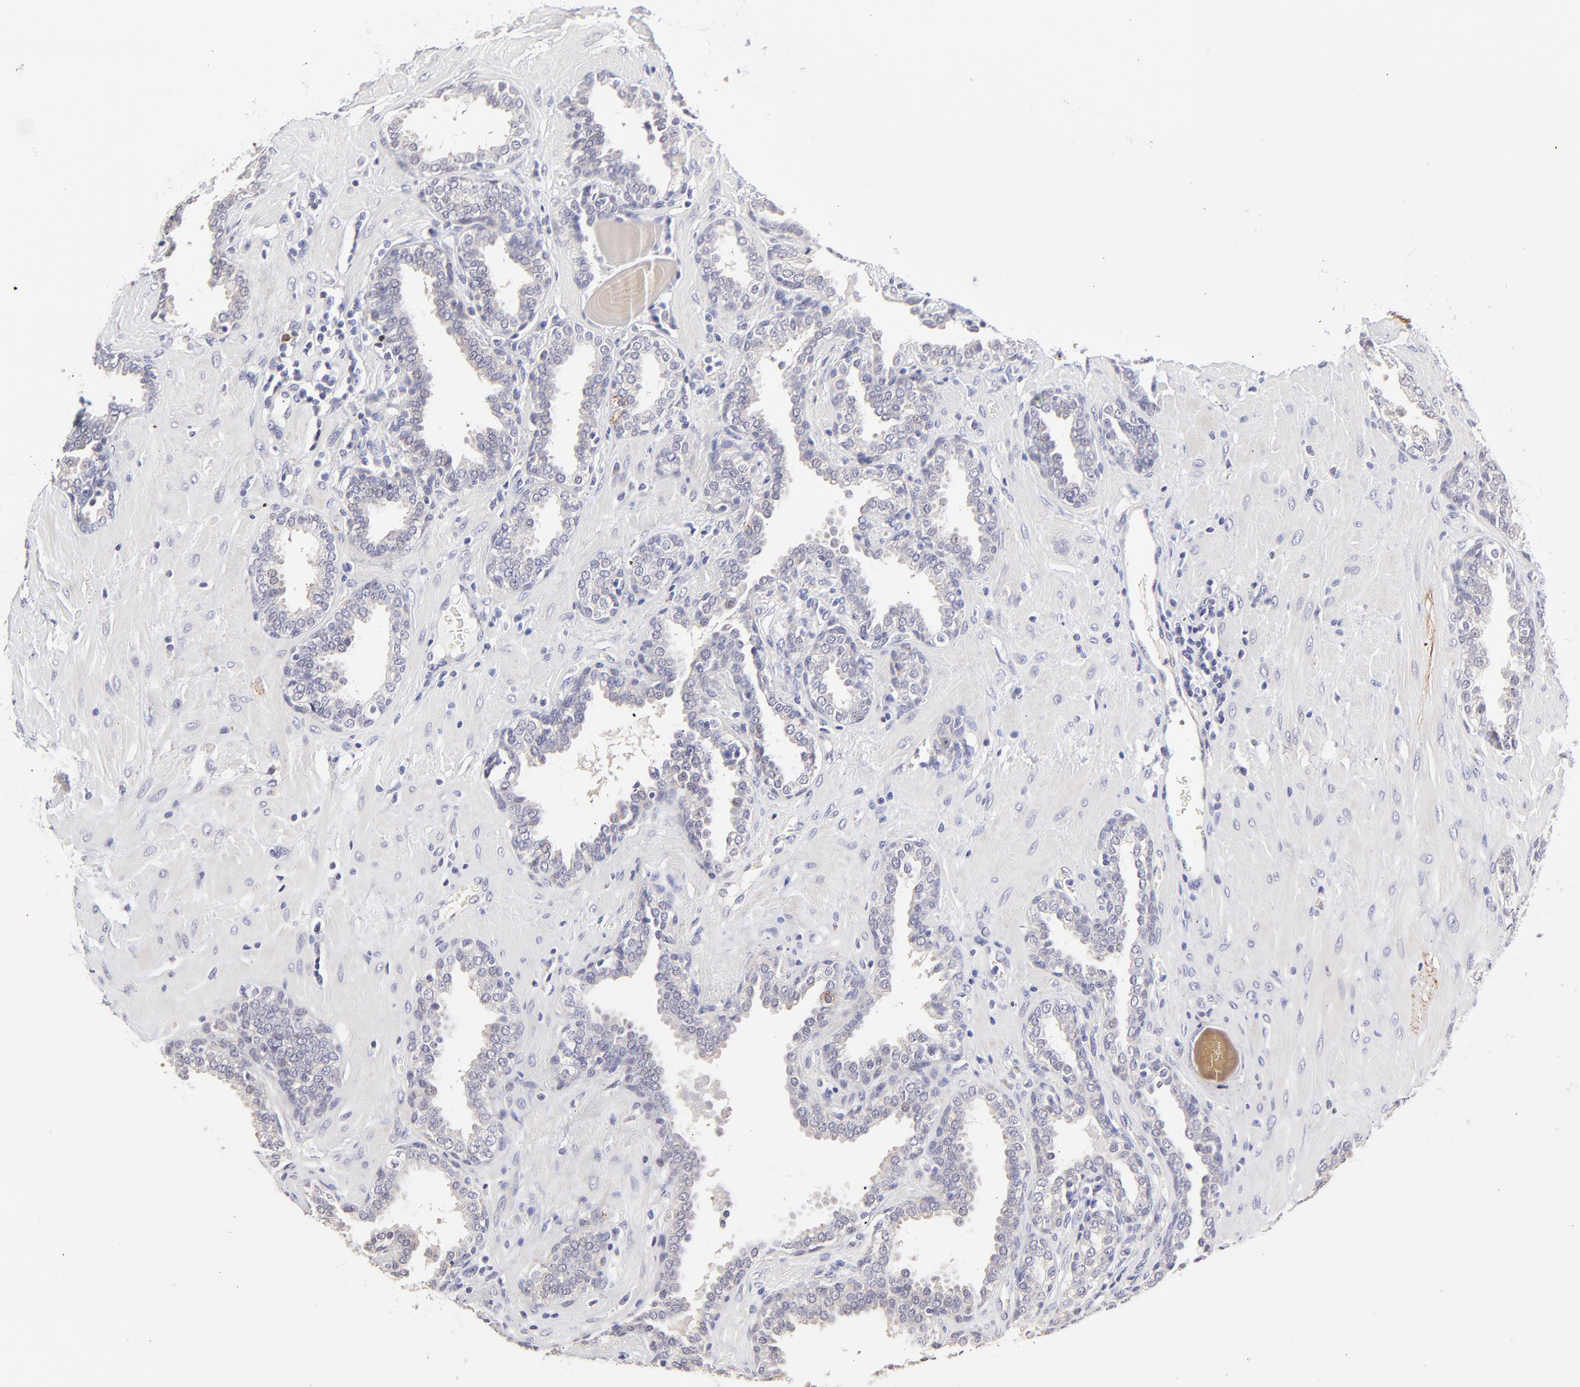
{"staining": {"intensity": "weak", "quantity": ">75%", "location": "cytoplasmic/membranous"}, "tissue": "prostate", "cell_type": "Glandular cells", "image_type": "normal", "snomed": [{"axis": "morphology", "description": "Normal tissue, NOS"}, {"axis": "topography", "description": "Prostate"}], "caption": "Glandular cells exhibit low levels of weak cytoplasmic/membranous positivity in about >75% of cells in benign human prostate.", "gene": "BTG2", "patient": {"sex": "male", "age": 51}}